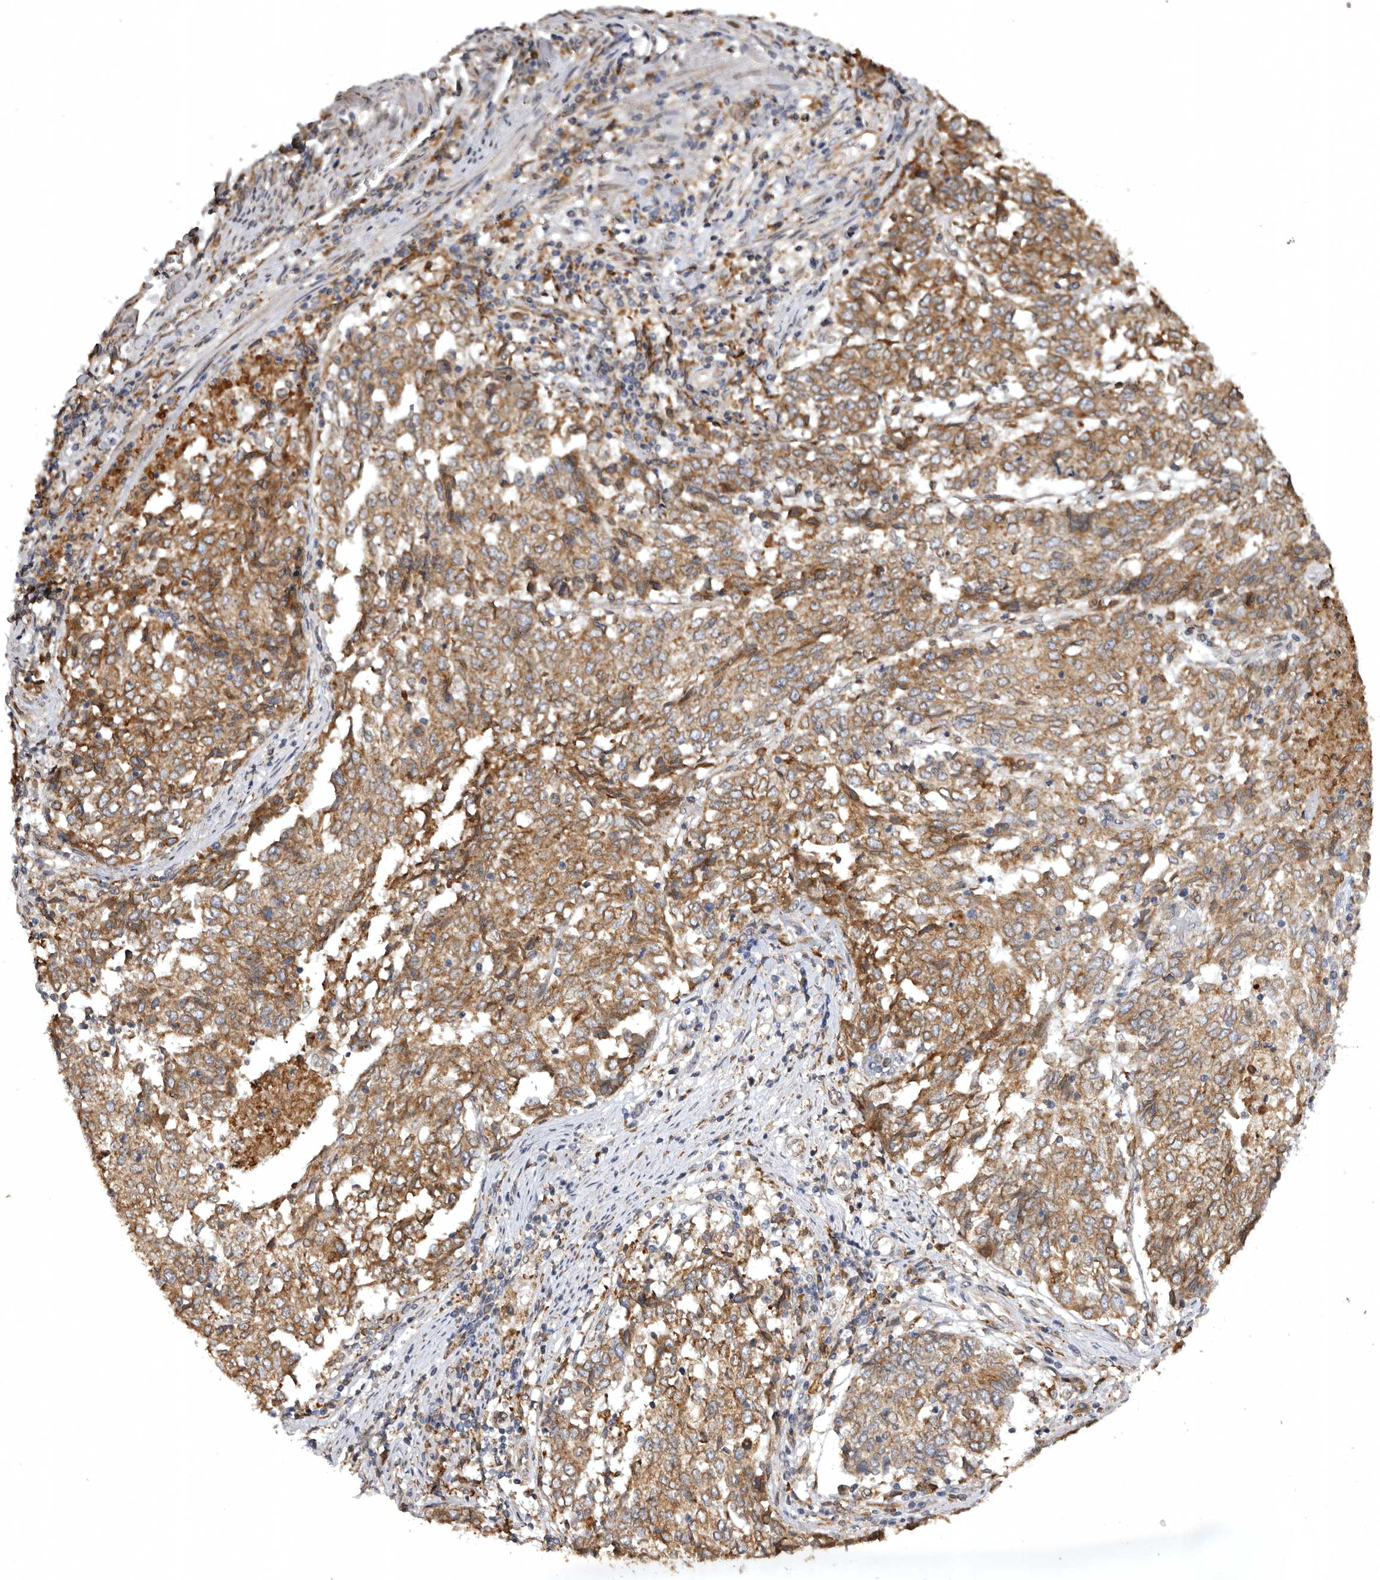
{"staining": {"intensity": "moderate", "quantity": ">75%", "location": "cytoplasmic/membranous"}, "tissue": "endometrial cancer", "cell_type": "Tumor cells", "image_type": "cancer", "snomed": [{"axis": "morphology", "description": "Adenocarcinoma, NOS"}, {"axis": "topography", "description": "Endometrium"}], "caption": "Approximately >75% of tumor cells in human endometrial cancer display moderate cytoplasmic/membranous protein positivity as visualized by brown immunohistochemical staining.", "gene": "INKA2", "patient": {"sex": "female", "age": 80}}